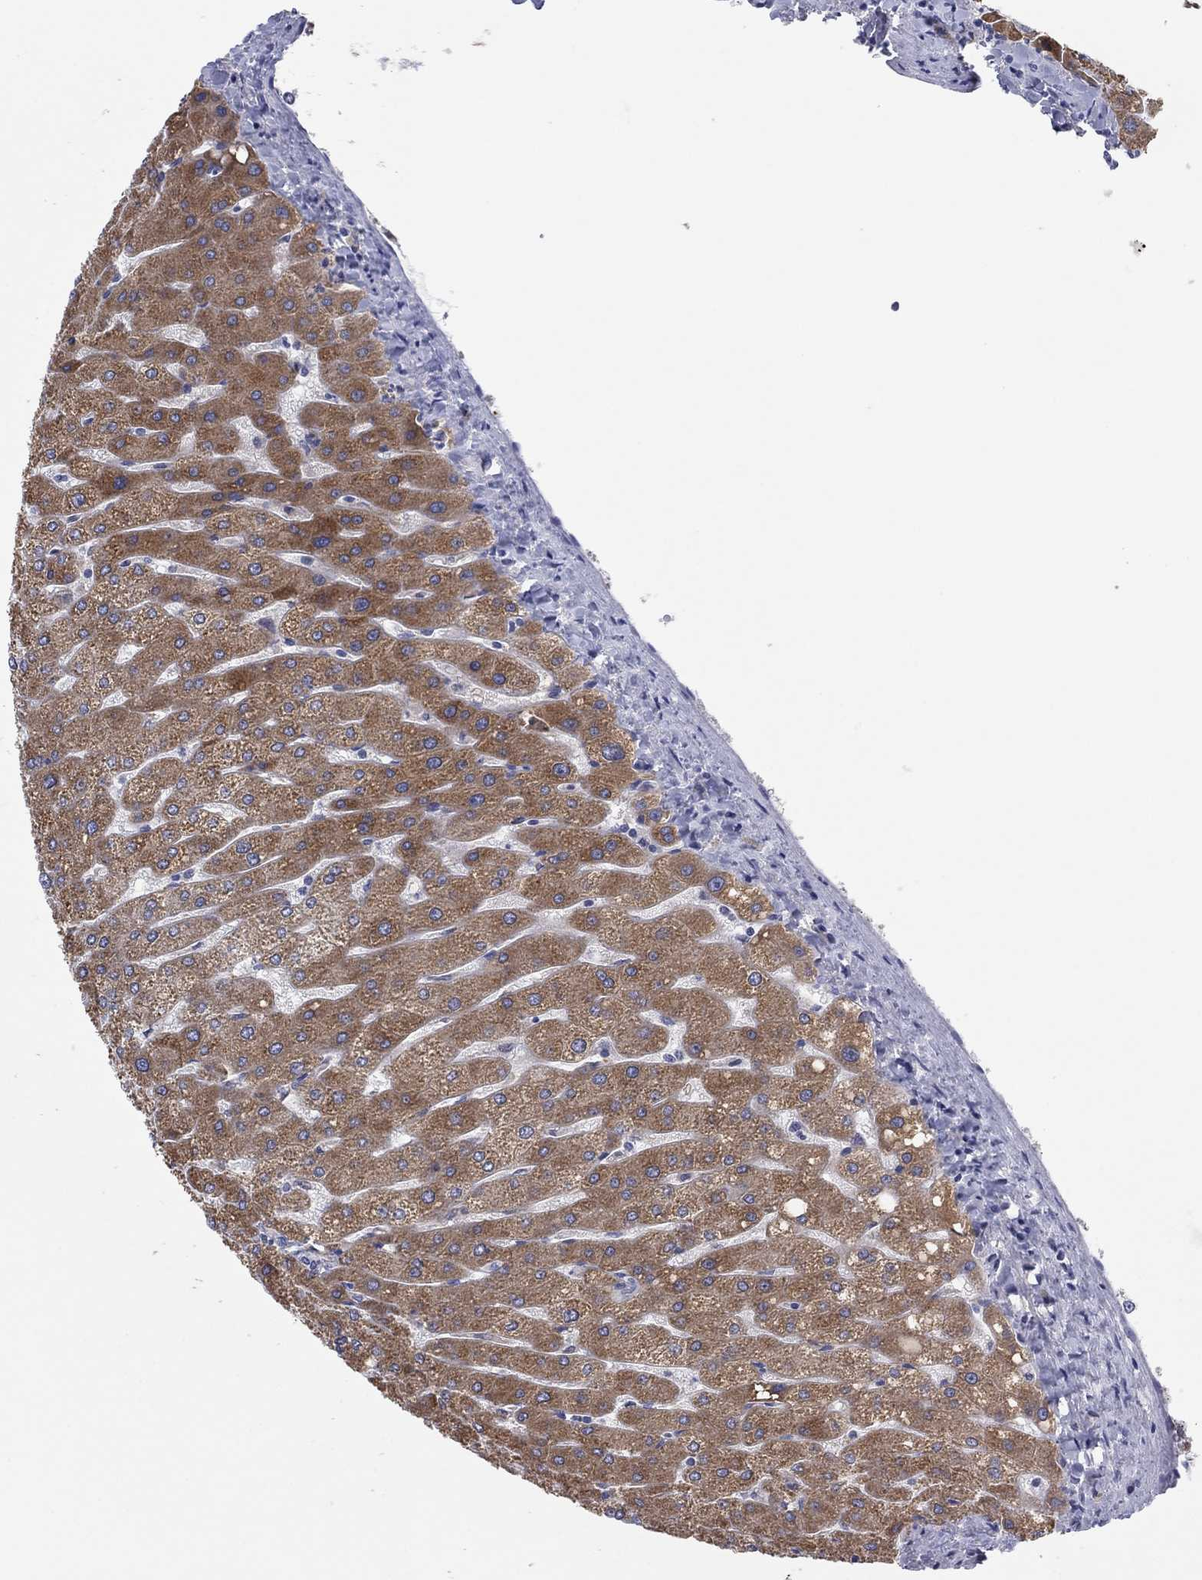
{"staining": {"intensity": "negative", "quantity": "none", "location": "none"}, "tissue": "liver", "cell_type": "Cholangiocytes", "image_type": "normal", "snomed": [{"axis": "morphology", "description": "Normal tissue, NOS"}, {"axis": "topography", "description": "Liver"}], "caption": "Immunohistochemistry image of benign liver: human liver stained with DAB (3,3'-diaminobenzidine) reveals no significant protein staining in cholangiocytes.", "gene": "CYP2B6", "patient": {"sex": "male", "age": 67}}